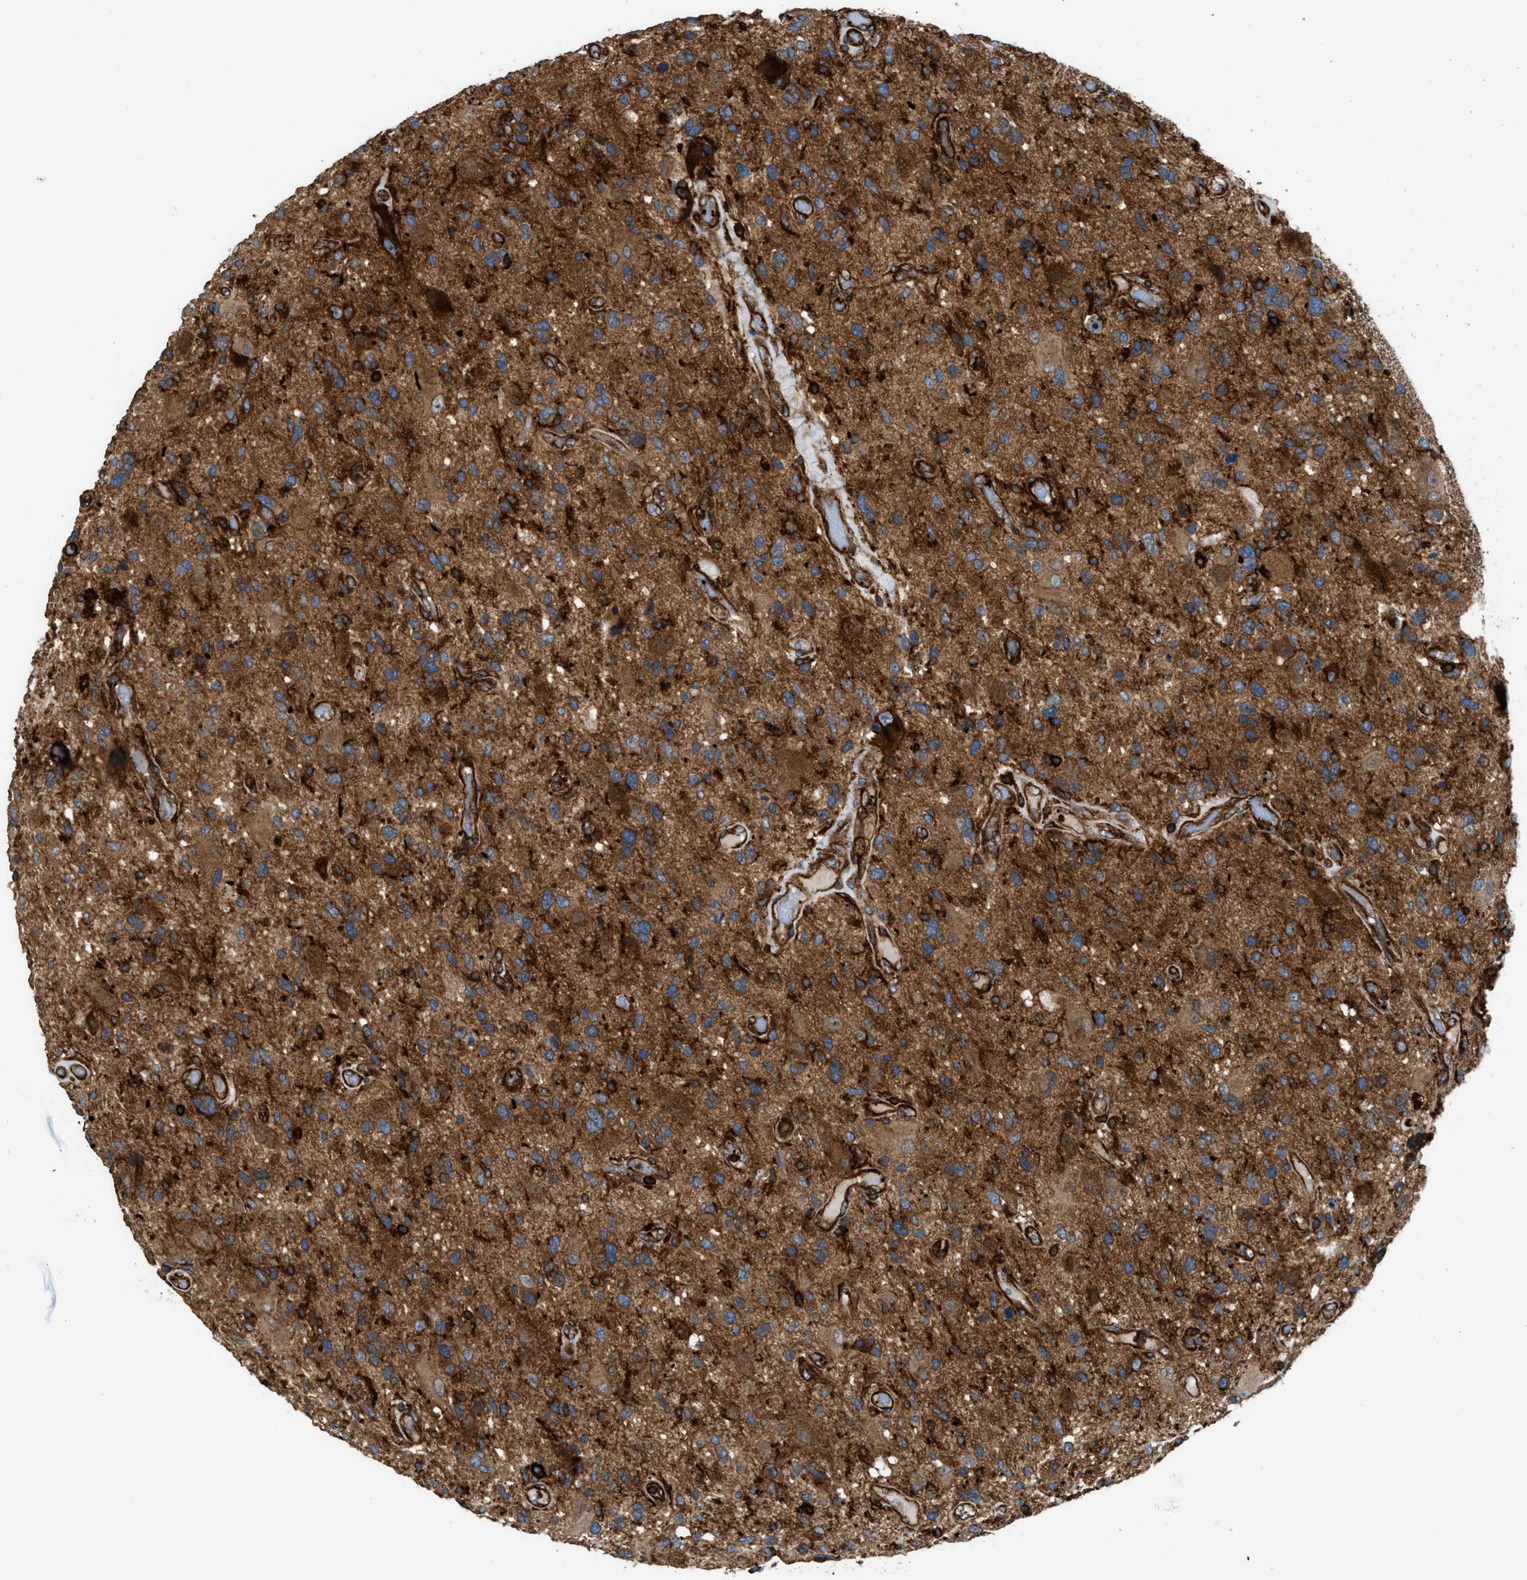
{"staining": {"intensity": "moderate", "quantity": ">75%", "location": "cytoplasmic/membranous"}, "tissue": "glioma", "cell_type": "Tumor cells", "image_type": "cancer", "snomed": [{"axis": "morphology", "description": "Glioma, malignant, High grade"}, {"axis": "topography", "description": "Brain"}], "caption": "IHC image of neoplastic tissue: human high-grade glioma (malignant) stained using IHC reveals medium levels of moderate protein expression localized specifically in the cytoplasmic/membranous of tumor cells, appearing as a cytoplasmic/membranous brown color.", "gene": "EGLN1", "patient": {"sex": "male", "age": 33}}